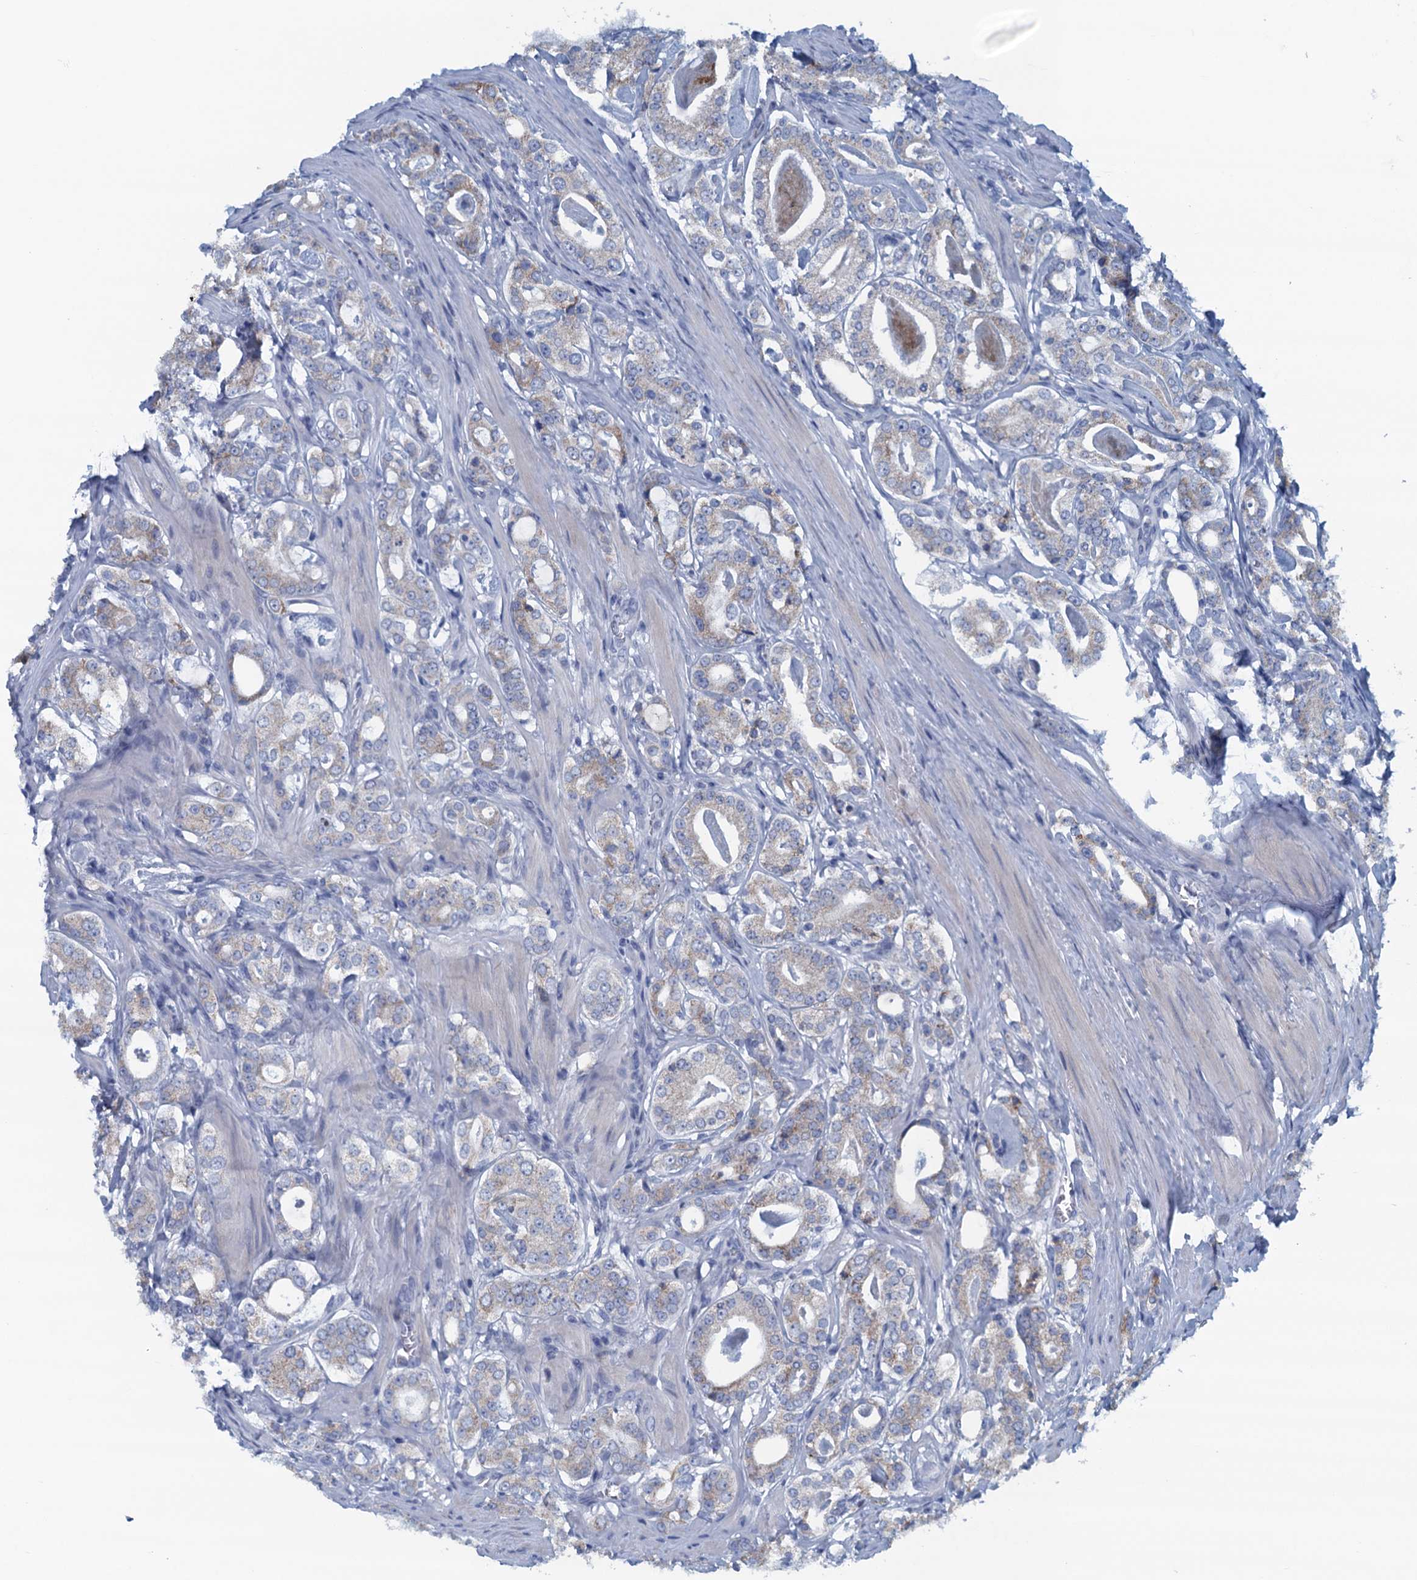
{"staining": {"intensity": "negative", "quantity": "none", "location": "none"}, "tissue": "prostate cancer", "cell_type": "Tumor cells", "image_type": "cancer", "snomed": [{"axis": "morphology", "description": "Adenocarcinoma, High grade"}, {"axis": "topography", "description": "Prostate"}], "caption": "Human prostate cancer stained for a protein using immunohistochemistry (IHC) shows no staining in tumor cells.", "gene": "C10orf88", "patient": {"sex": "male", "age": 63}}